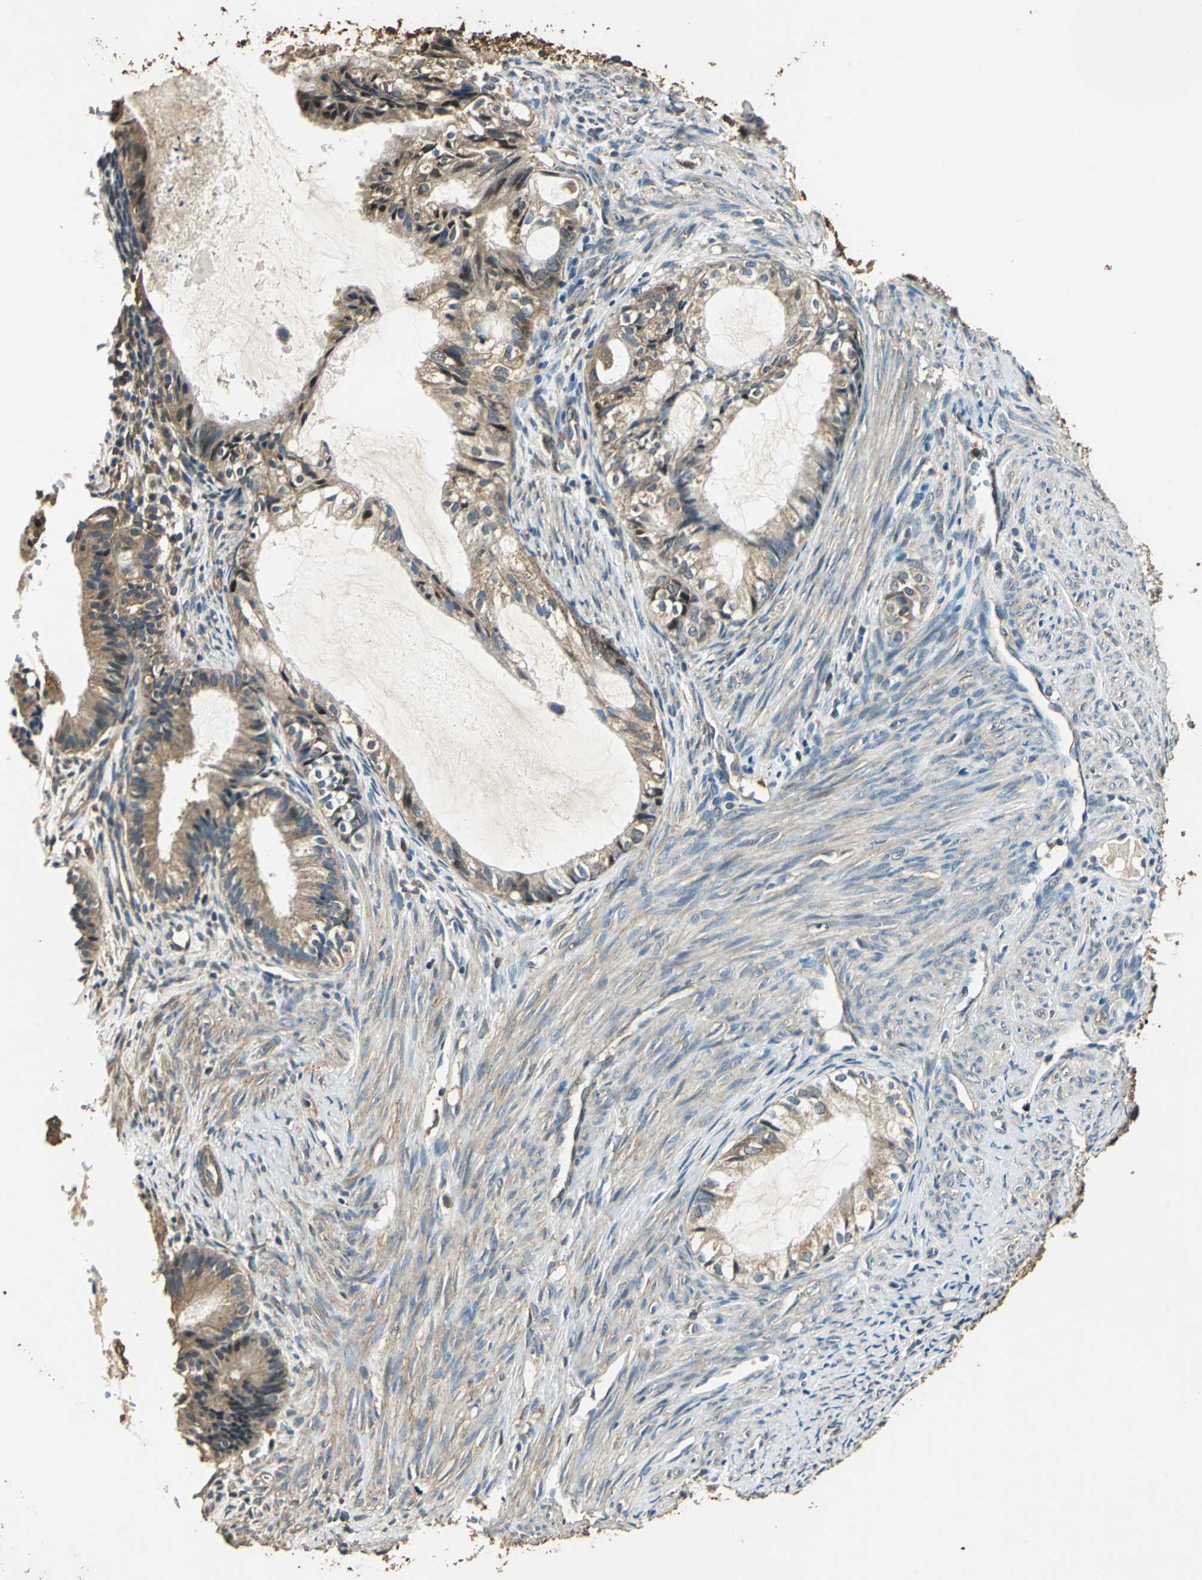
{"staining": {"intensity": "moderate", "quantity": ">75%", "location": "cytoplasmic/membranous,nuclear"}, "tissue": "cervical cancer", "cell_type": "Tumor cells", "image_type": "cancer", "snomed": [{"axis": "morphology", "description": "Normal tissue, NOS"}, {"axis": "morphology", "description": "Adenocarcinoma, NOS"}, {"axis": "topography", "description": "Cervix"}, {"axis": "topography", "description": "Endometrium"}], "caption": "About >75% of tumor cells in human cervical cancer (adenocarcinoma) demonstrate moderate cytoplasmic/membranous and nuclear protein expression as visualized by brown immunohistochemical staining.", "gene": "TMPRSS4", "patient": {"sex": "female", "age": 86}}